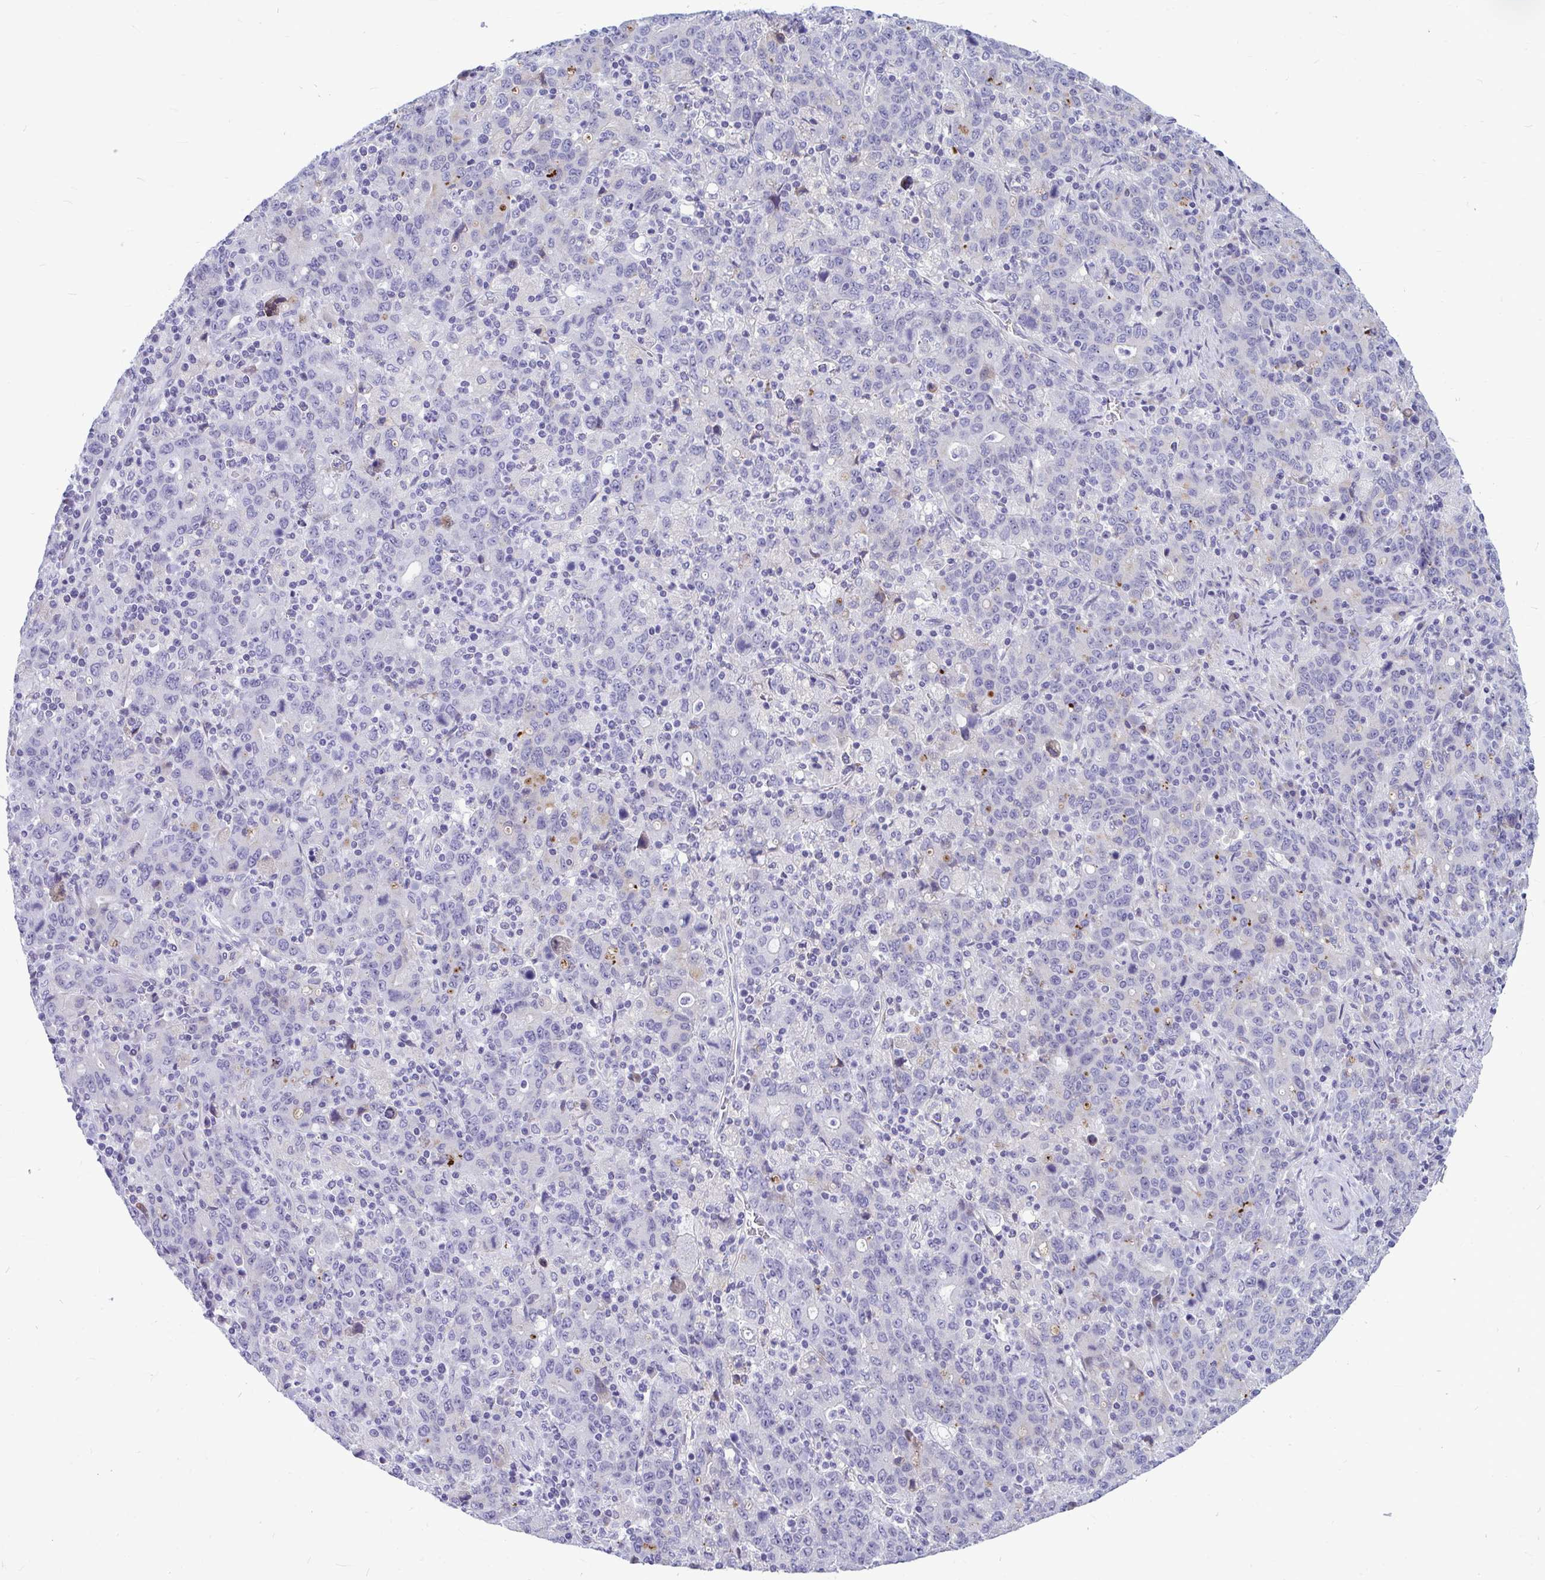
{"staining": {"intensity": "moderate", "quantity": "<25%", "location": "cytoplasmic/membranous"}, "tissue": "stomach cancer", "cell_type": "Tumor cells", "image_type": "cancer", "snomed": [{"axis": "morphology", "description": "Adenocarcinoma, NOS"}, {"axis": "topography", "description": "Stomach, upper"}], "caption": "IHC histopathology image of stomach cancer (adenocarcinoma) stained for a protein (brown), which shows low levels of moderate cytoplasmic/membranous staining in about <25% of tumor cells.", "gene": "ZSCAN25", "patient": {"sex": "male", "age": 69}}